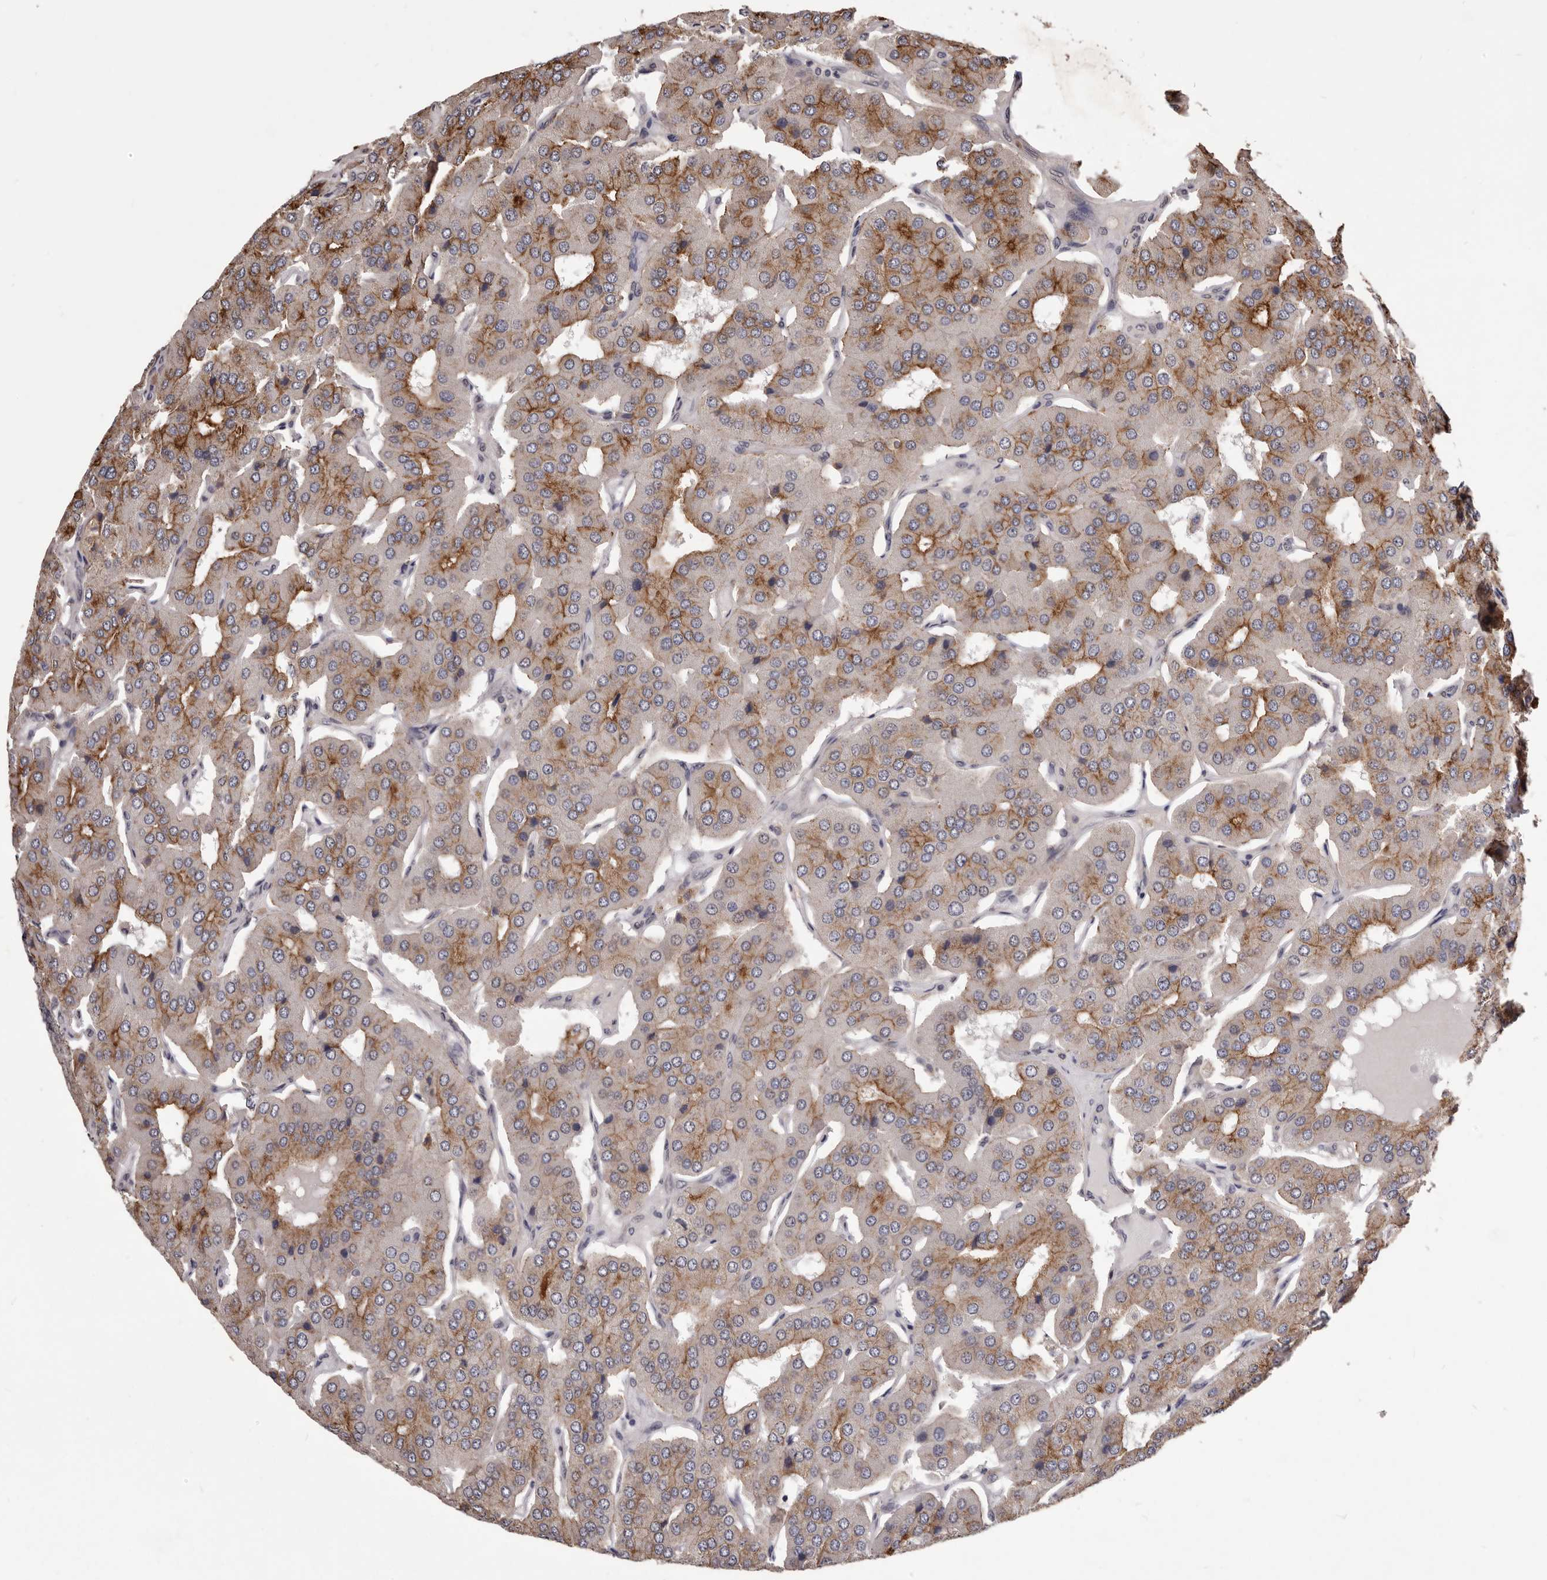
{"staining": {"intensity": "moderate", "quantity": "25%-75%", "location": "cytoplasmic/membranous"}, "tissue": "parathyroid gland", "cell_type": "Glandular cells", "image_type": "normal", "snomed": [{"axis": "morphology", "description": "Normal tissue, NOS"}, {"axis": "morphology", "description": "Adenoma, NOS"}, {"axis": "topography", "description": "Parathyroid gland"}], "caption": "Protein staining of benign parathyroid gland shows moderate cytoplasmic/membranous expression in about 25%-75% of glandular cells.", "gene": "CELF3", "patient": {"sex": "female", "age": 86}}